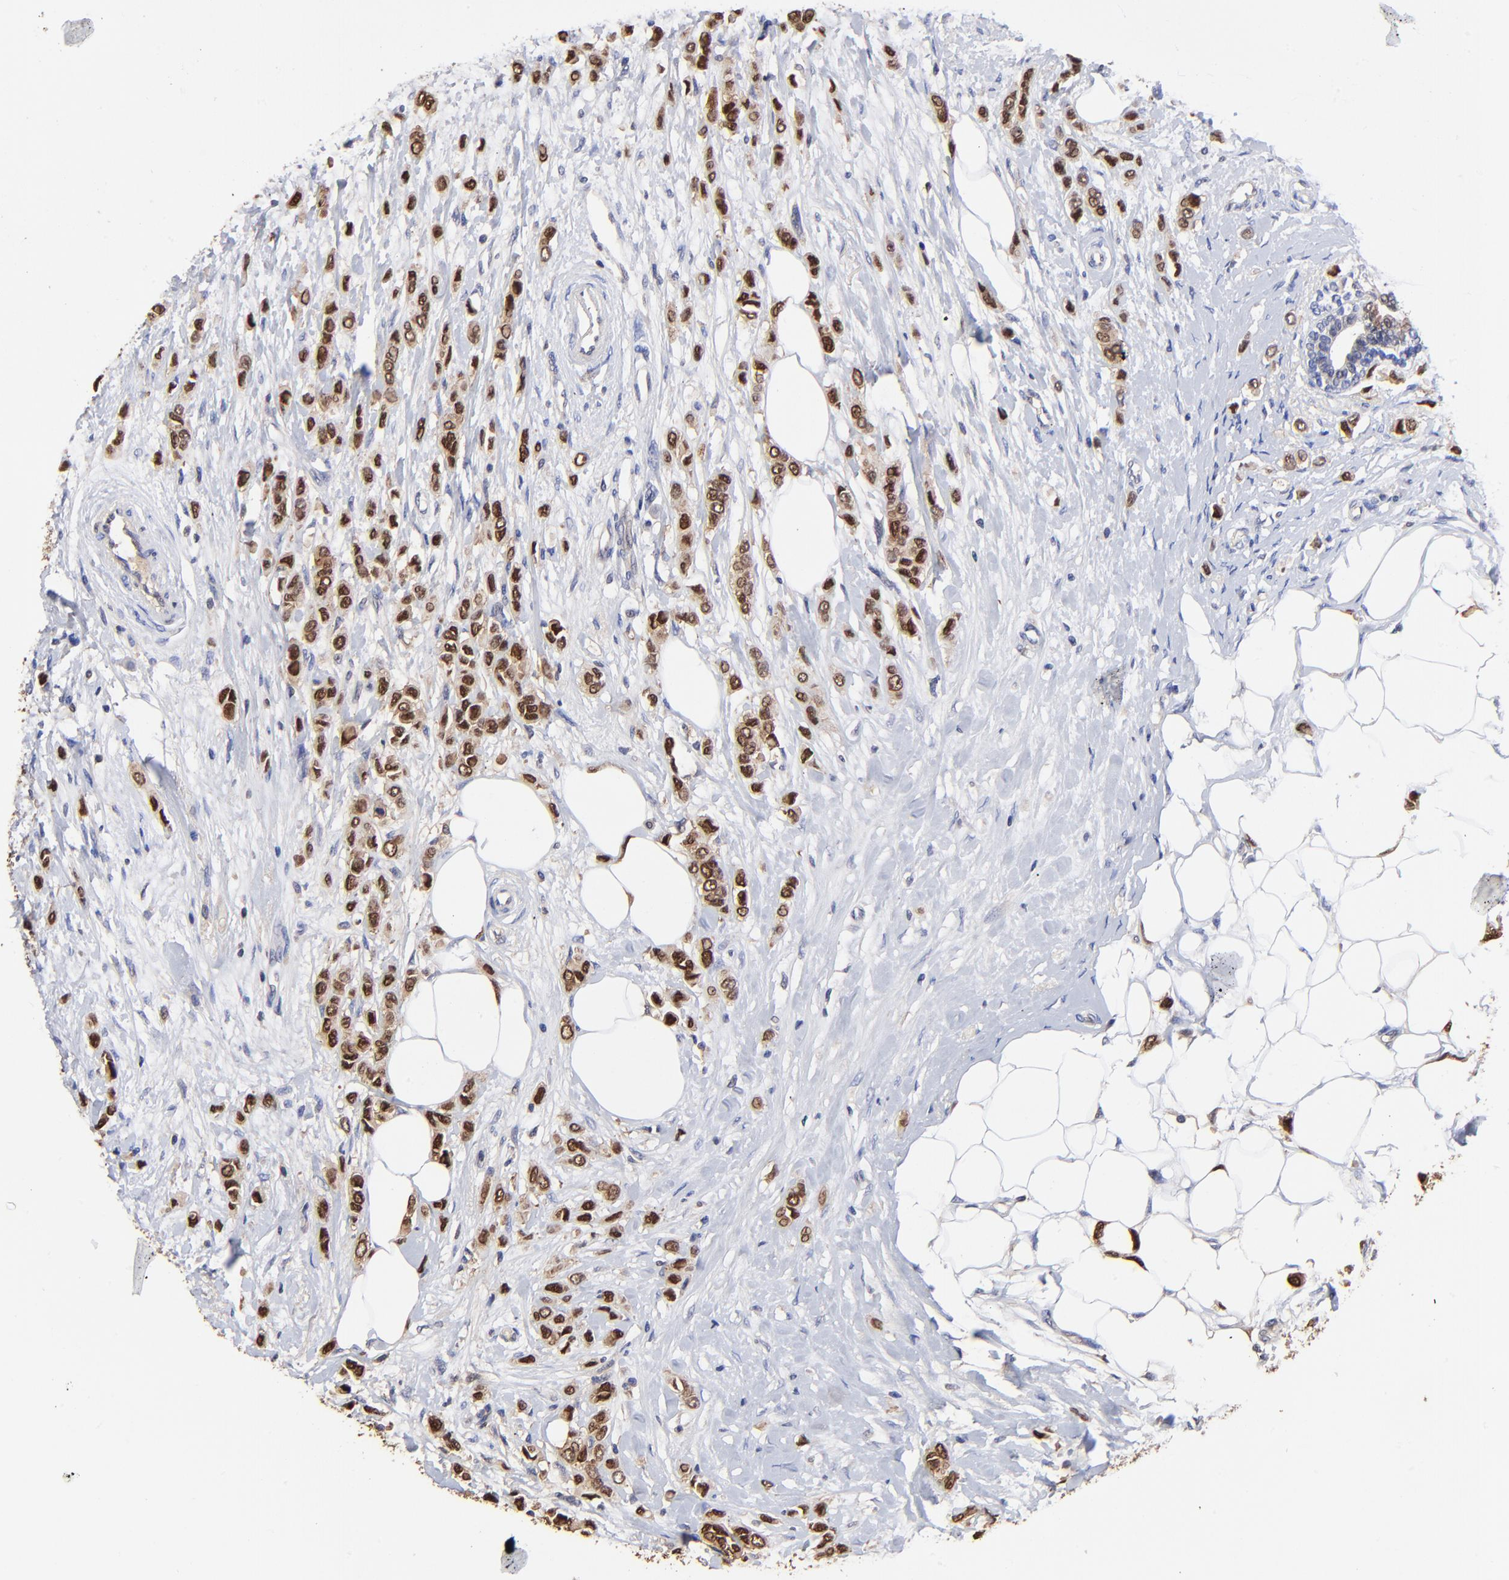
{"staining": {"intensity": "moderate", "quantity": ">75%", "location": "cytoplasmic/membranous,nuclear"}, "tissue": "breast cancer", "cell_type": "Tumor cells", "image_type": "cancer", "snomed": [{"axis": "morphology", "description": "Lobular carcinoma"}, {"axis": "topography", "description": "Breast"}], "caption": "Protein expression analysis of lobular carcinoma (breast) shows moderate cytoplasmic/membranous and nuclear expression in about >75% of tumor cells.", "gene": "DCTPP1", "patient": {"sex": "female", "age": 51}}